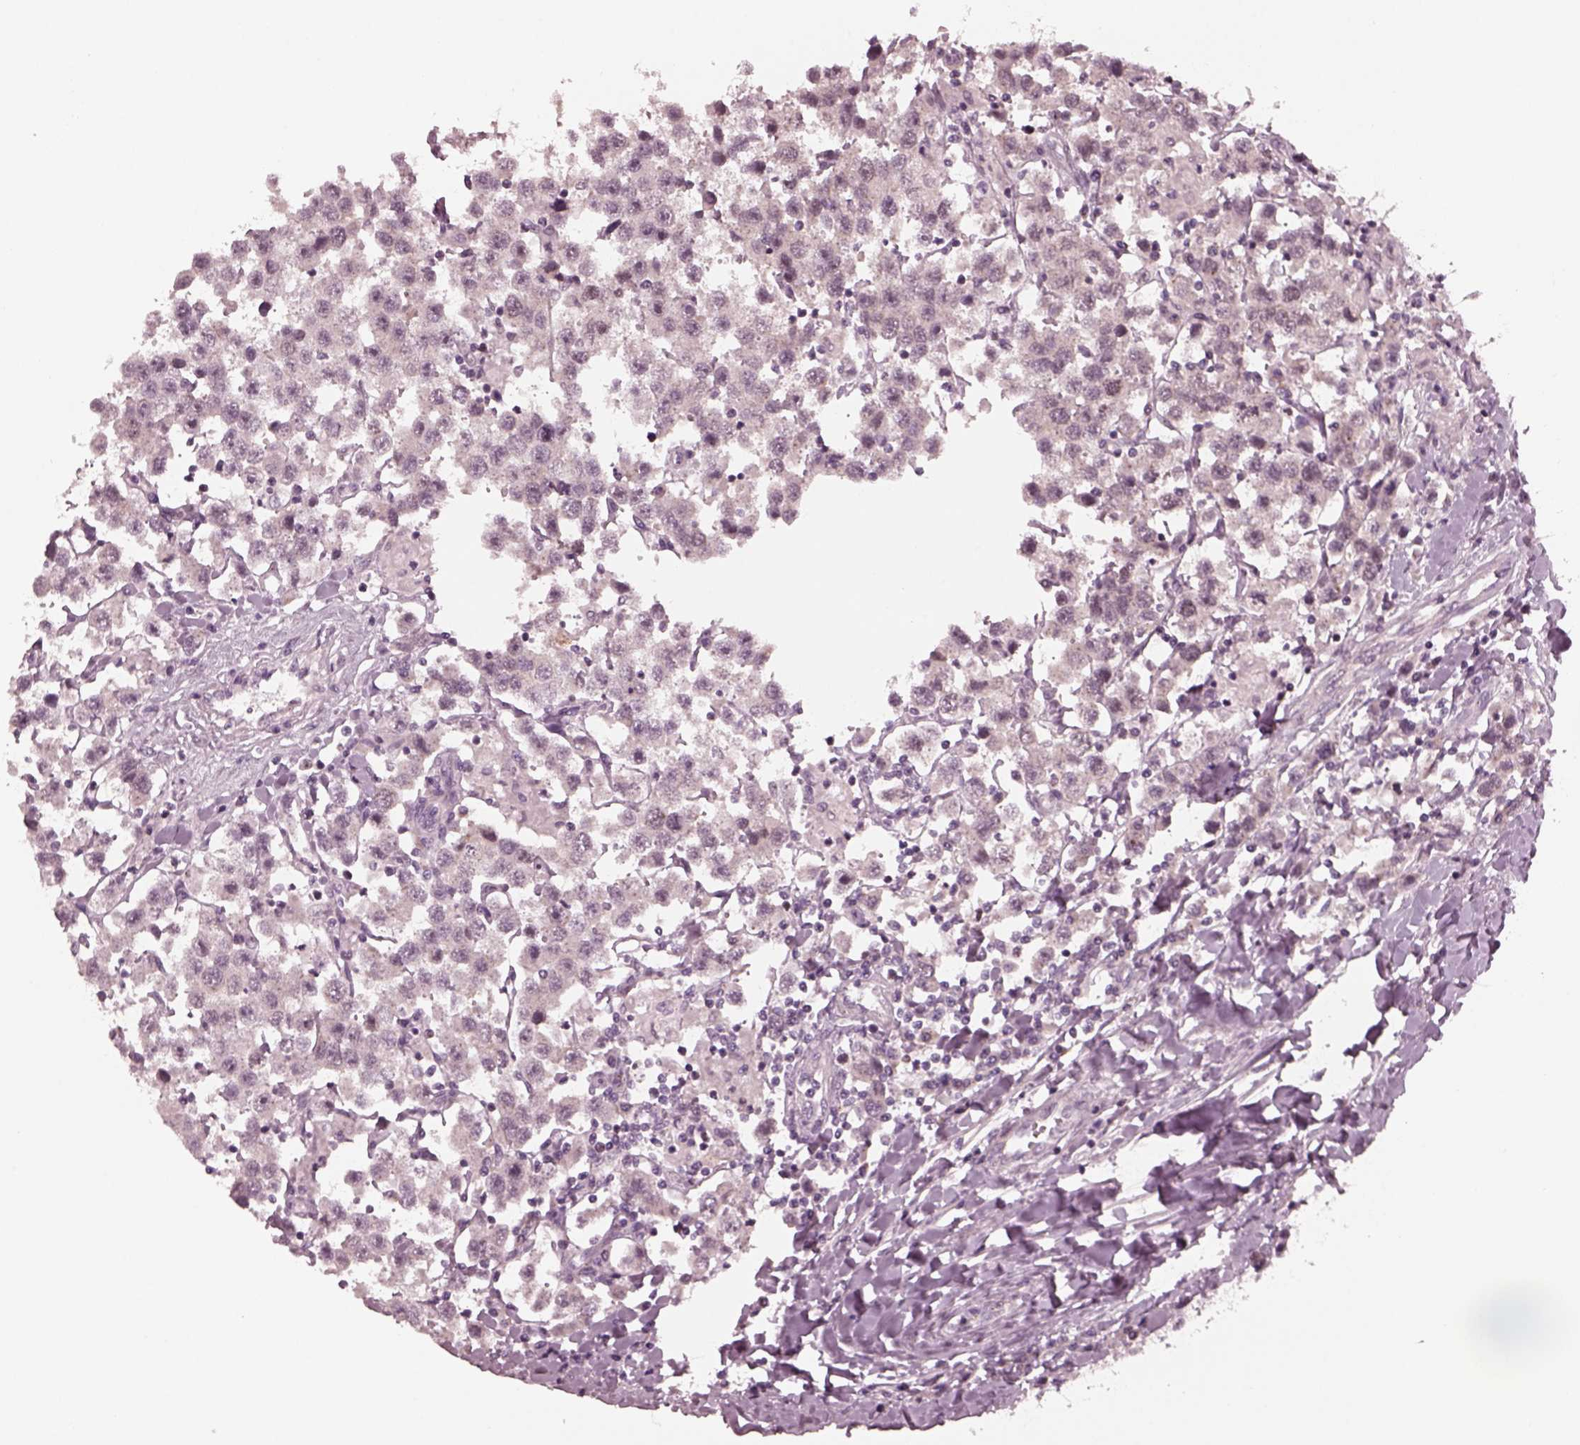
{"staining": {"intensity": "negative", "quantity": "none", "location": "none"}, "tissue": "testis cancer", "cell_type": "Tumor cells", "image_type": "cancer", "snomed": [{"axis": "morphology", "description": "Seminoma, NOS"}, {"axis": "topography", "description": "Testis"}], "caption": "IHC histopathology image of human testis seminoma stained for a protein (brown), which displays no staining in tumor cells.", "gene": "SAXO1", "patient": {"sex": "male", "age": 45}}